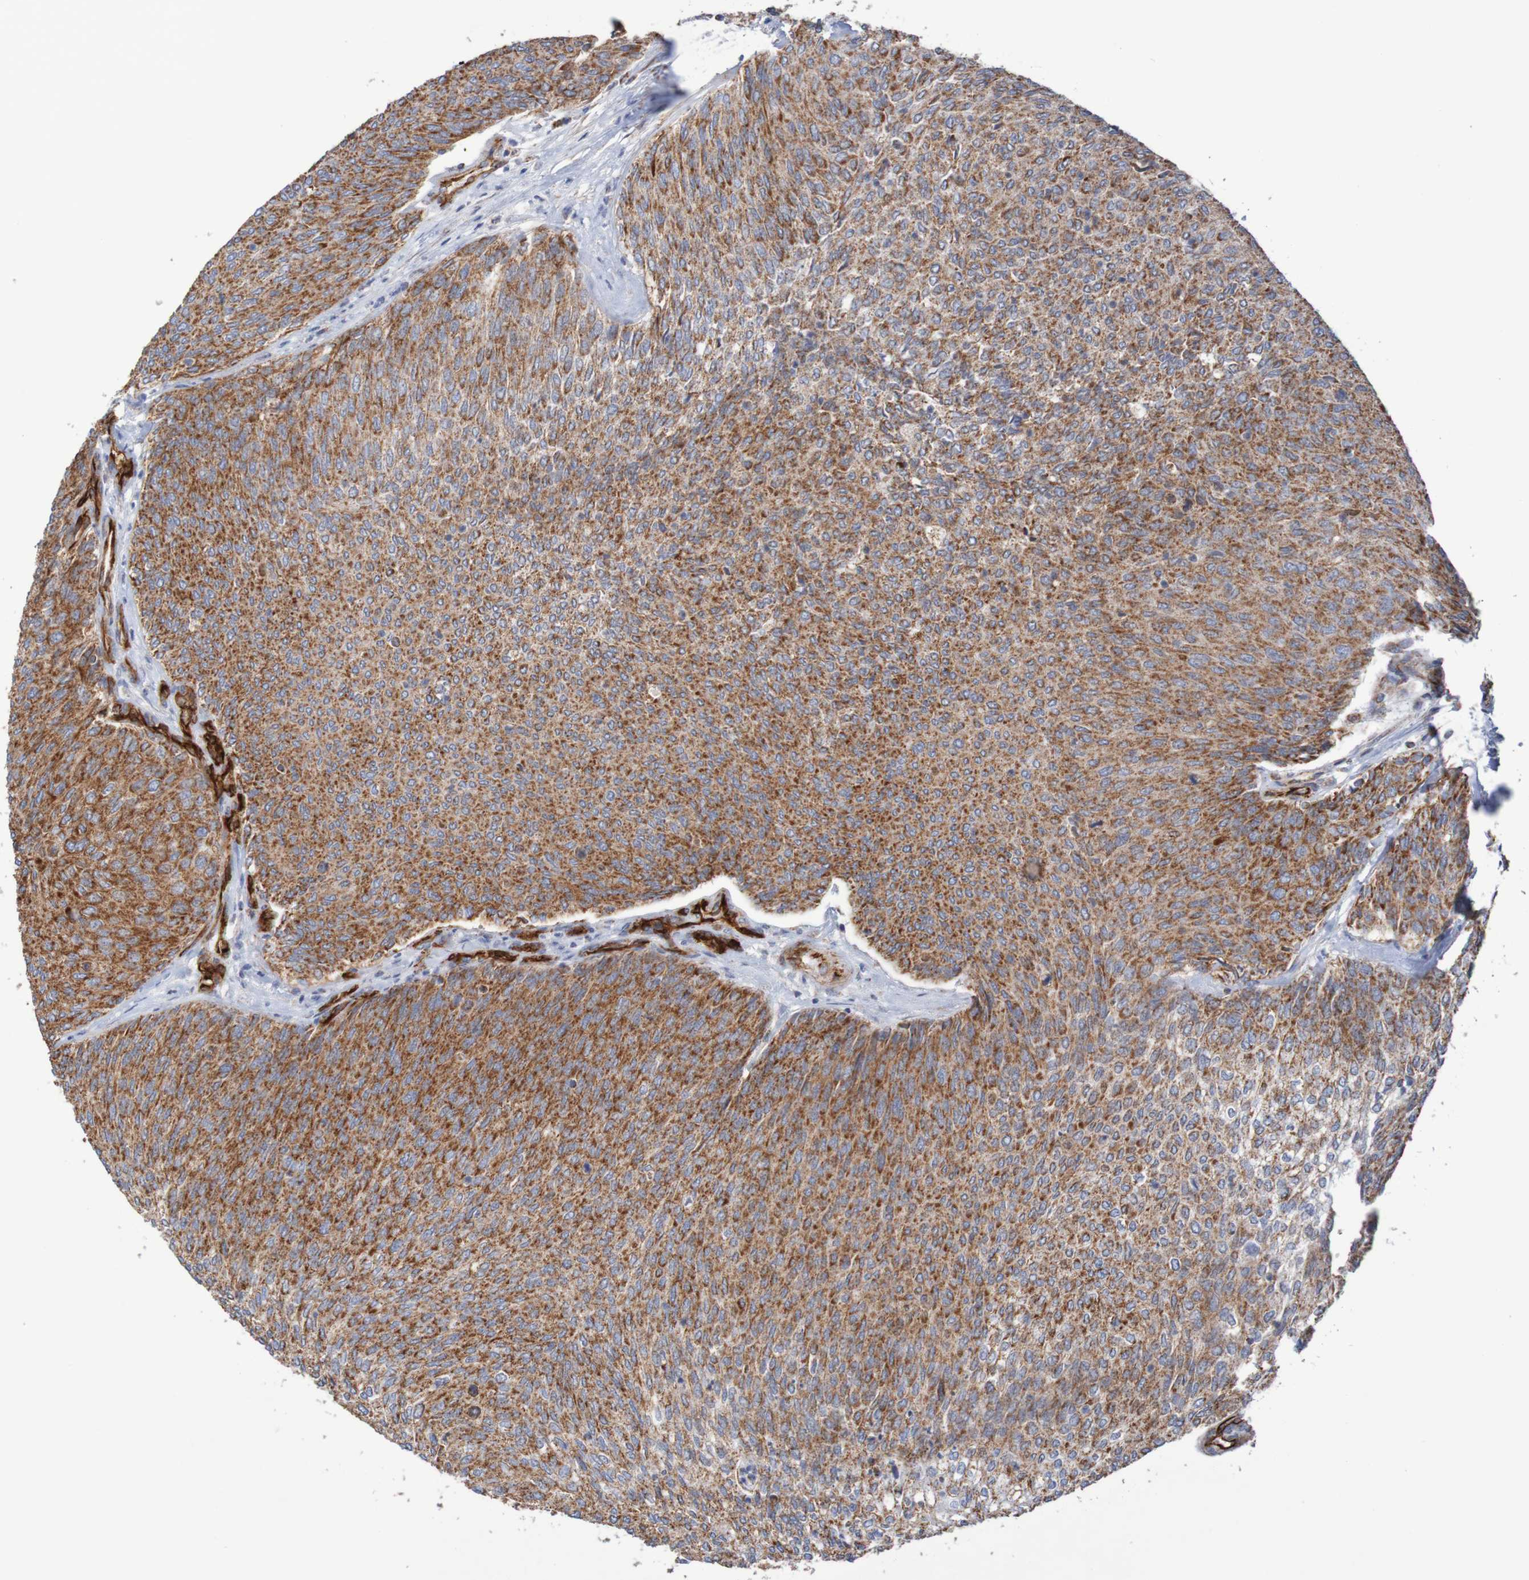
{"staining": {"intensity": "strong", "quantity": ">75%", "location": "cytoplasmic/membranous"}, "tissue": "urothelial cancer", "cell_type": "Tumor cells", "image_type": "cancer", "snomed": [{"axis": "morphology", "description": "Urothelial carcinoma, Low grade"}, {"axis": "topography", "description": "Urinary bladder"}], "caption": "A brown stain labels strong cytoplasmic/membranous staining of a protein in urothelial cancer tumor cells.", "gene": "MMEL1", "patient": {"sex": "female", "age": 79}}